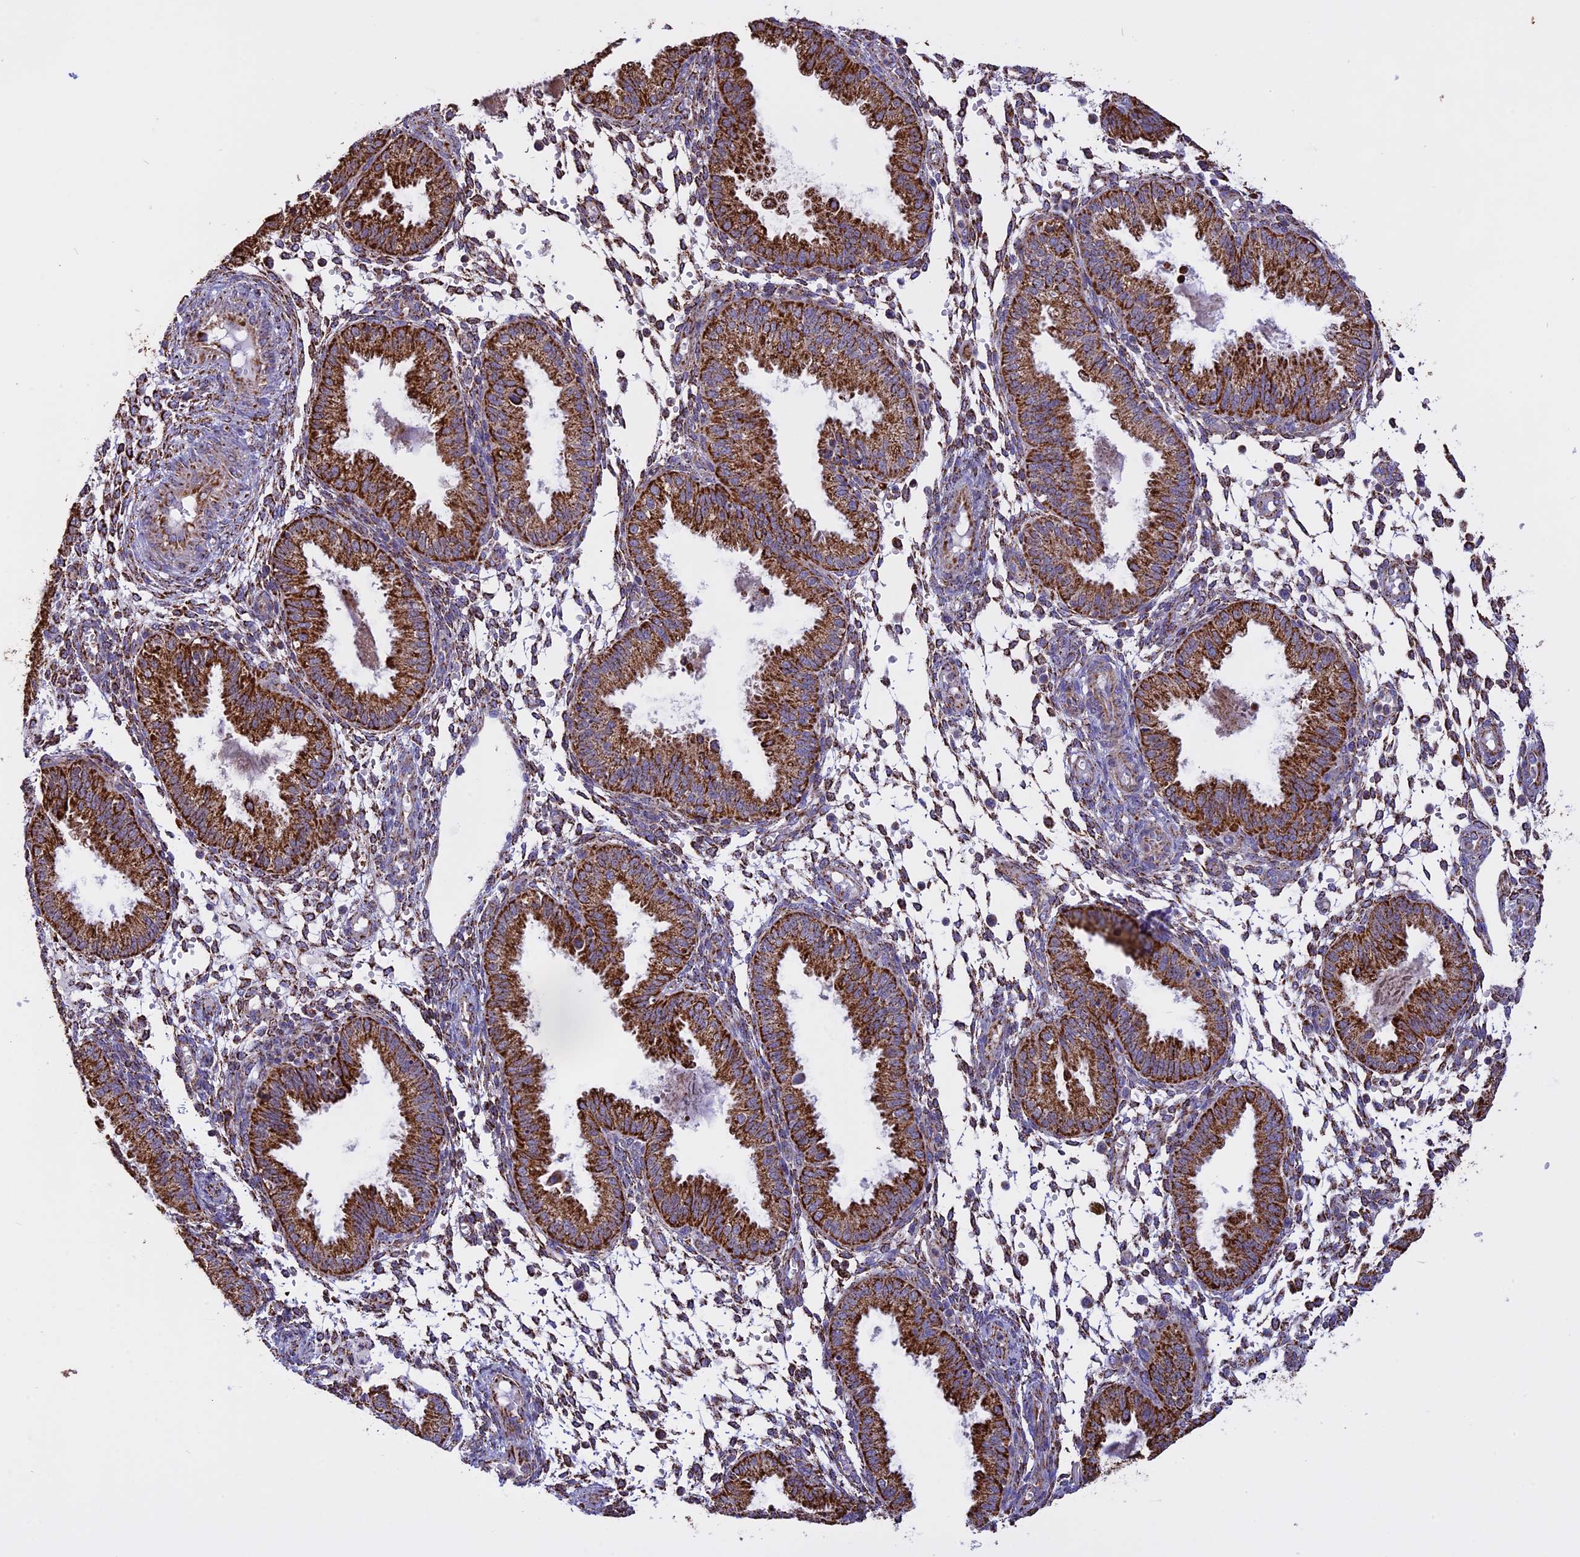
{"staining": {"intensity": "moderate", "quantity": "25%-75%", "location": "cytoplasmic/membranous"}, "tissue": "endometrium", "cell_type": "Cells in endometrial stroma", "image_type": "normal", "snomed": [{"axis": "morphology", "description": "Normal tissue, NOS"}, {"axis": "topography", "description": "Endometrium"}], "caption": "A brown stain shows moderate cytoplasmic/membranous expression of a protein in cells in endometrial stroma of normal endometrium. (Brightfield microscopy of DAB IHC at high magnification).", "gene": "KCNG1", "patient": {"sex": "female", "age": 33}}